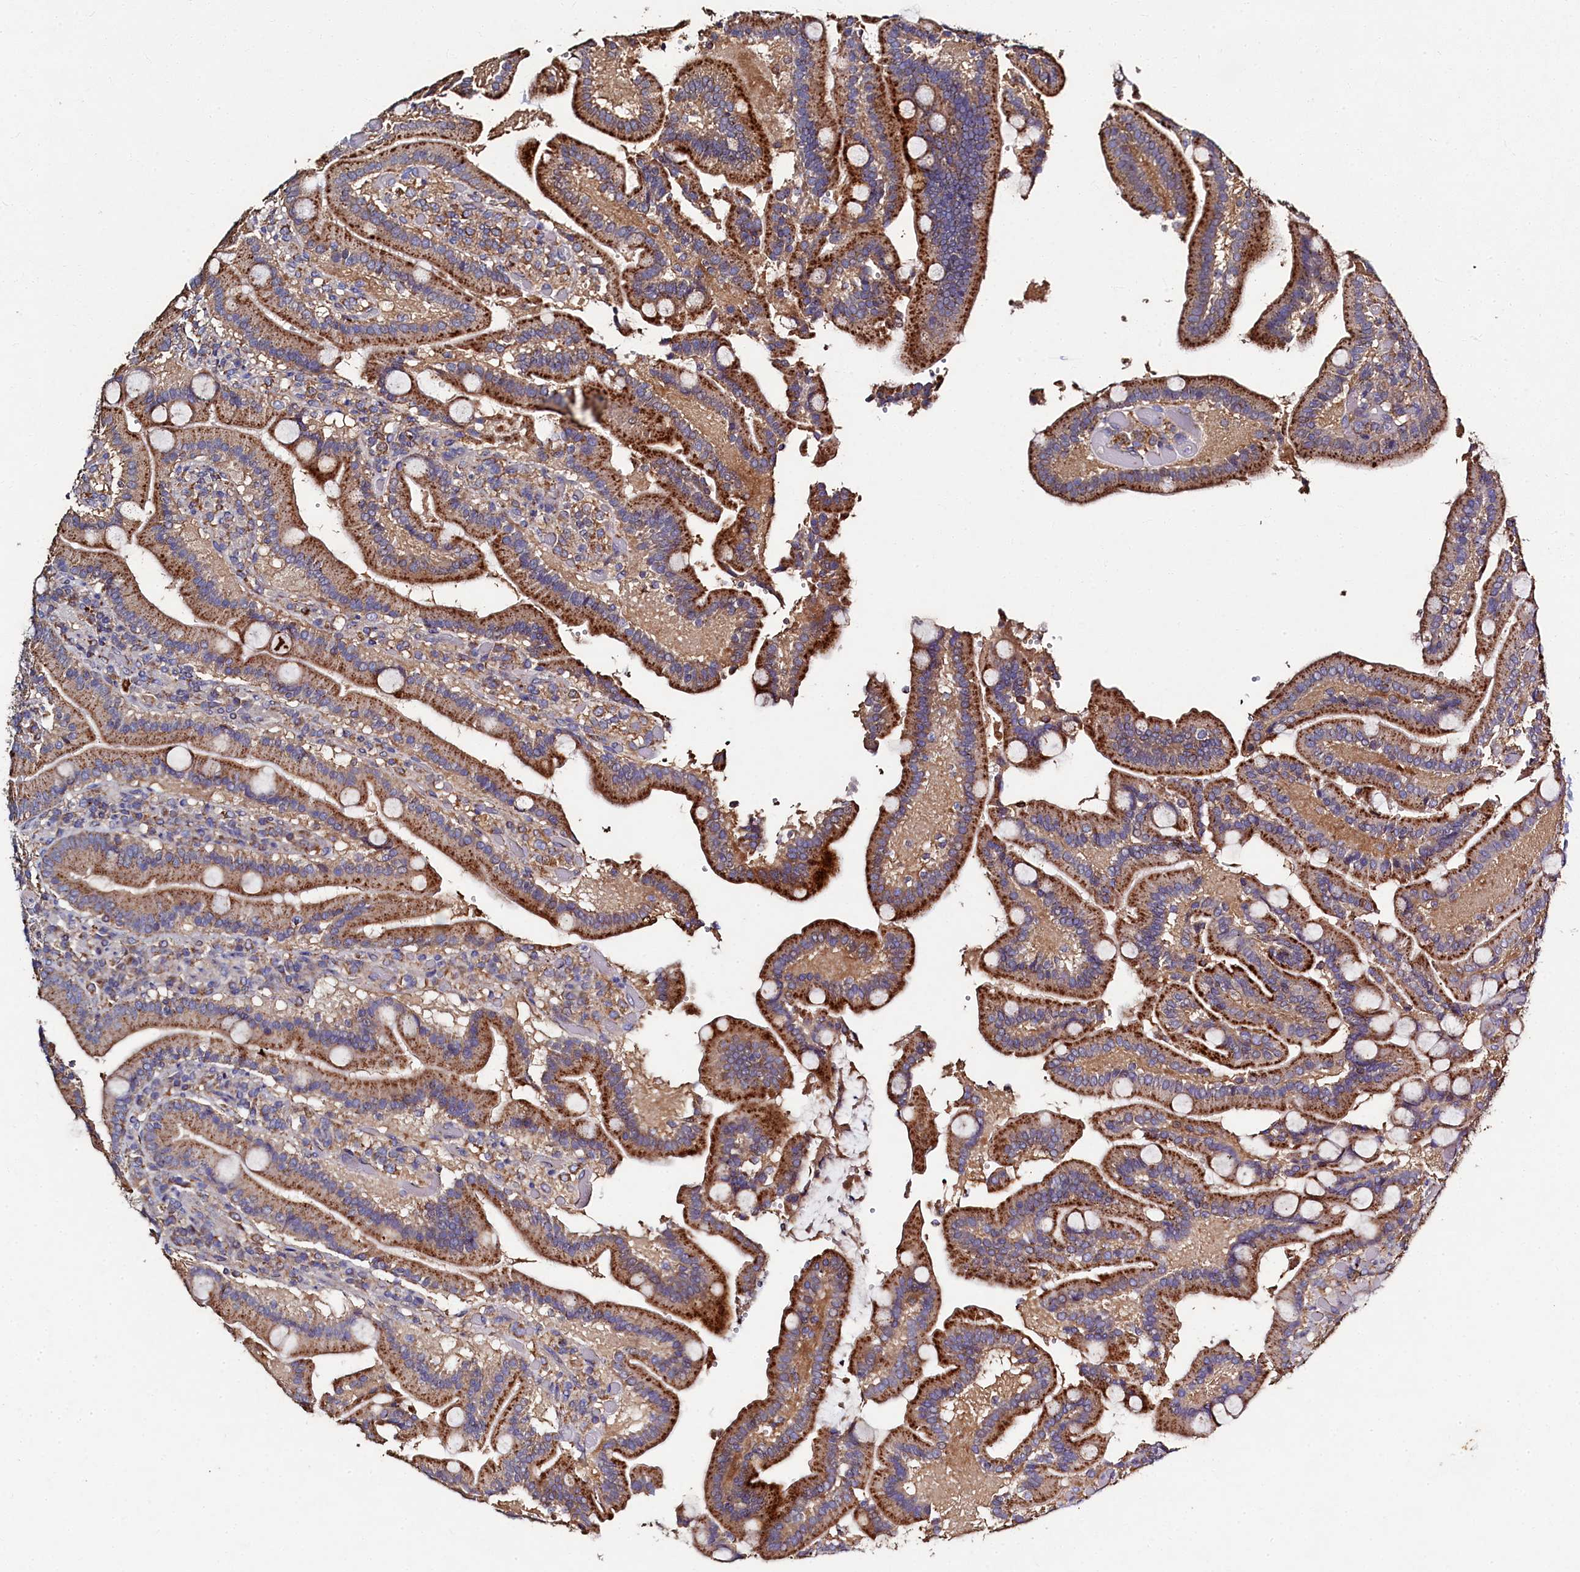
{"staining": {"intensity": "strong", "quantity": ">75%", "location": "cytoplasmic/membranous"}, "tissue": "duodenum", "cell_type": "Glandular cells", "image_type": "normal", "snomed": [{"axis": "morphology", "description": "Normal tissue, NOS"}, {"axis": "topography", "description": "Duodenum"}], "caption": "Immunohistochemical staining of unremarkable duodenum demonstrates strong cytoplasmic/membranous protein staining in about >75% of glandular cells. Ihc stains the protein of interest in brown and the nuclei are stained blue.", "gene": "TK2", "patient": {"sex": "female", "age": 62}}